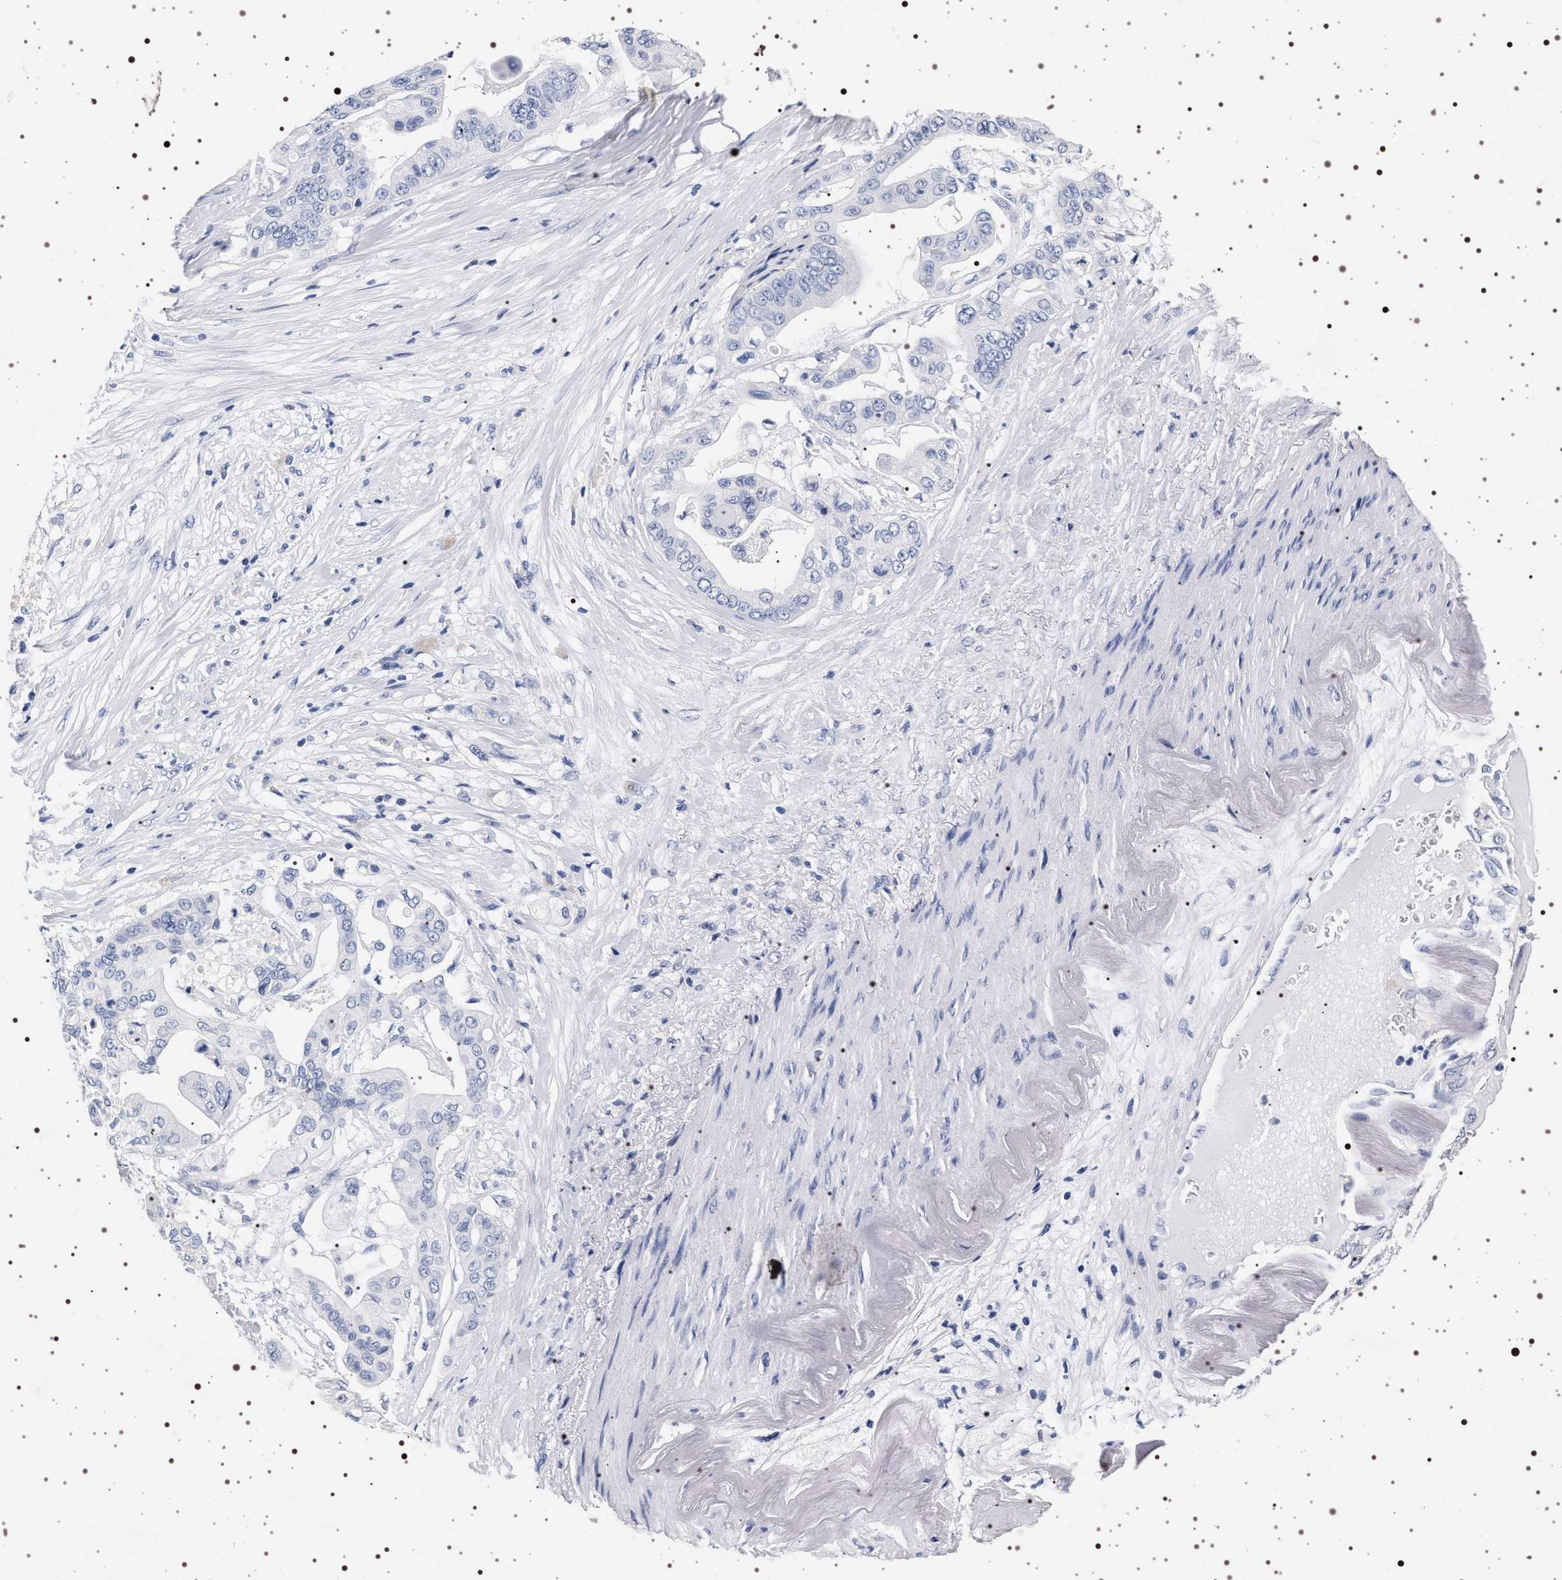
{"staining": {"intensity": "negative", "quantity": "none", "location": "none"}, "tissue": "pancreatic cancer", "cell_type": "Tumor cells", "image_type": "cancer", "snomed": [{"axis": "morphology", "description": "Adenocarcinoma, NOS"}, {"axis": "topography", "description": "Pancreas"}], "caption": "Tumor cells show no significant expression in adenocarcinoma (pancreatic).", "gene": "SYN1", "patient": {"sex": "female", "age": 75}}